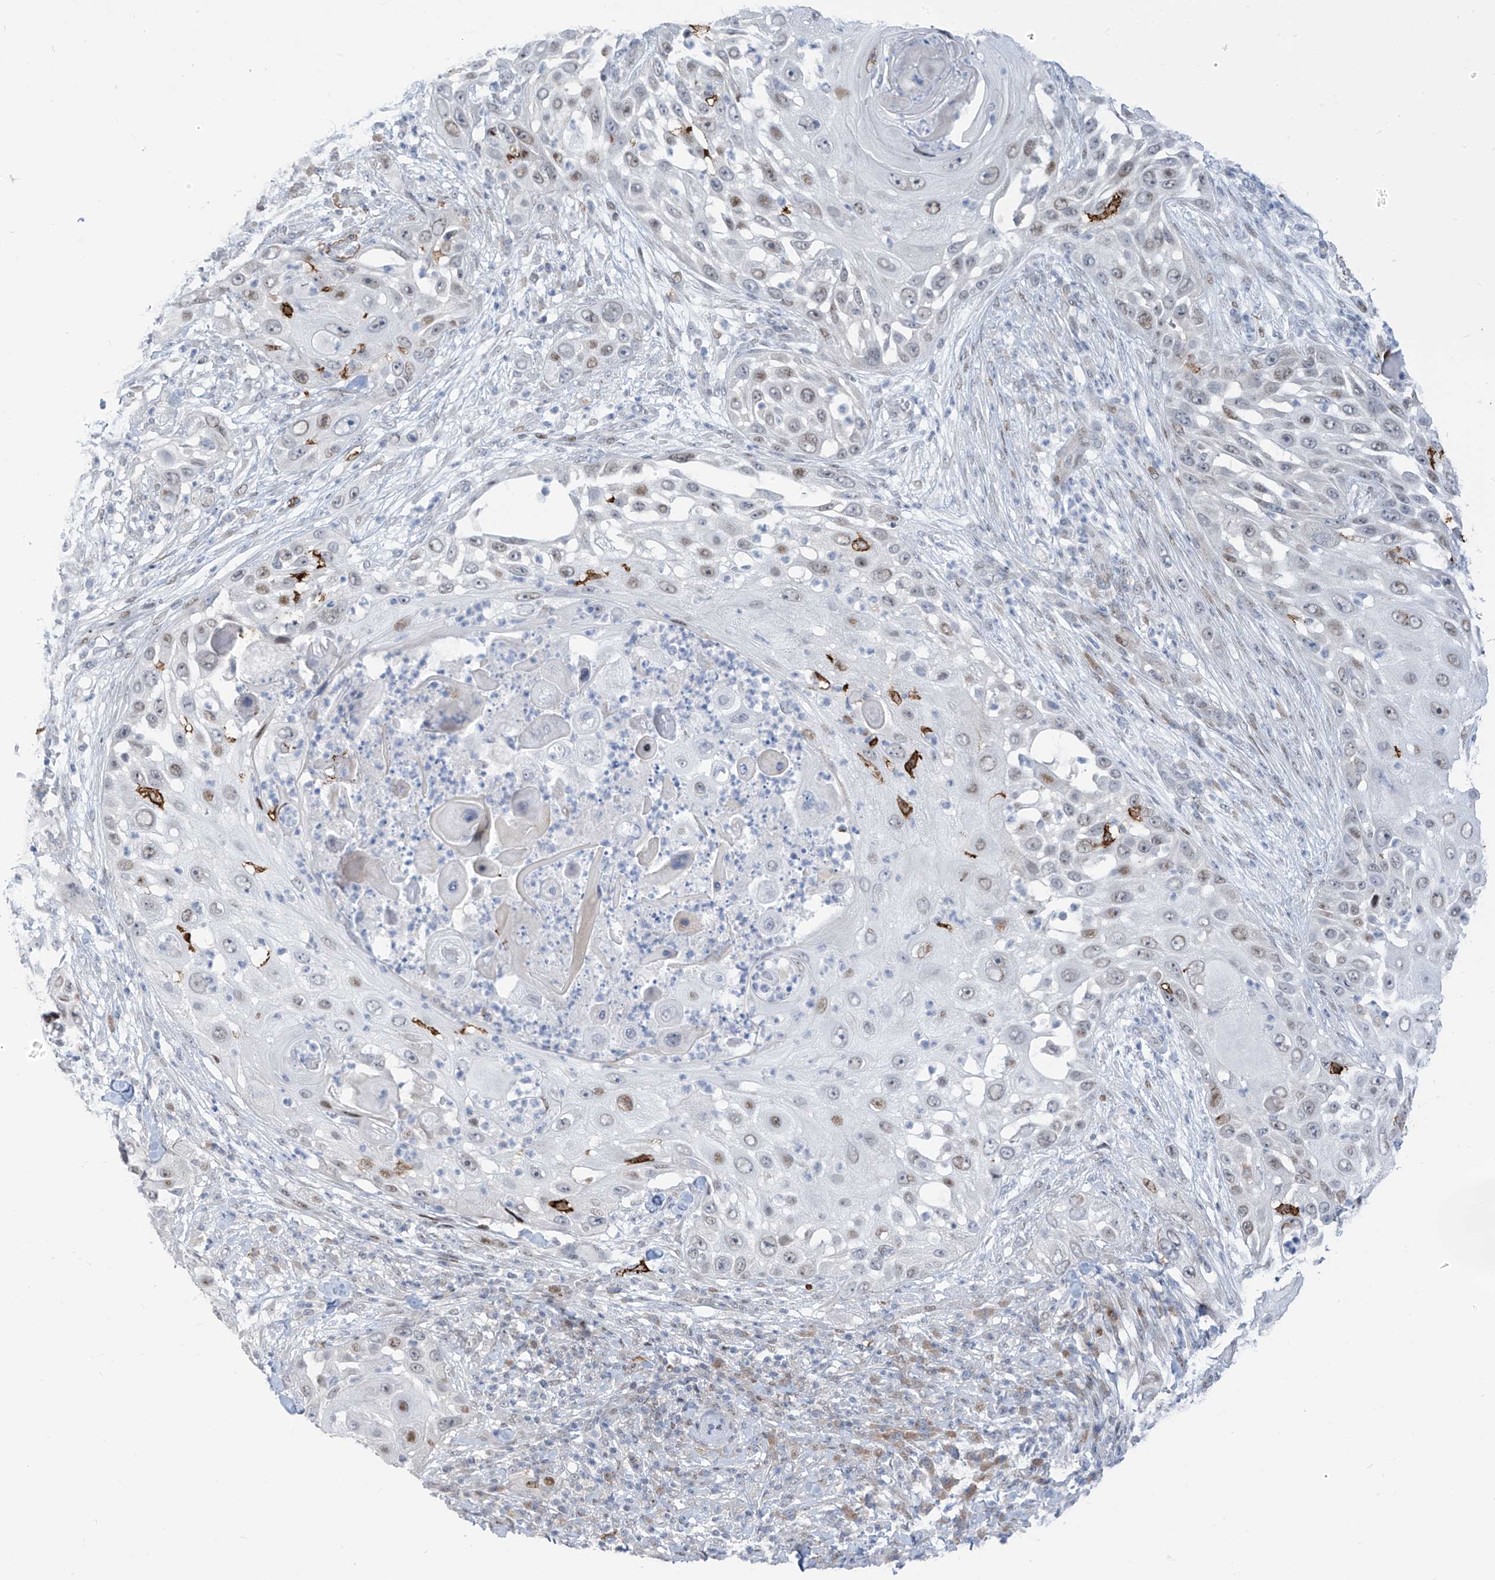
{"staining": {"intensity": "weak", "quantity": "25%-75%", "location": "nuclear"}, "tissue": "skin cancer", "cell_type": "Tumor cells", "image_type": "cancer", "snomed": [{"axis": "morphology", "description": "Squamous cell carcinoma, NOS"}, {"axis": "topography", "description": "Skin"}], "caption": "About 25%-75% of tumor cells in skin cancer (squamous cell carcinoma) demonstrate weak nuclear protein expression as visualized by brown immunohistochemical staining.", "gene": "LIN9", "patient": {"sex": "female", "age": 44}}